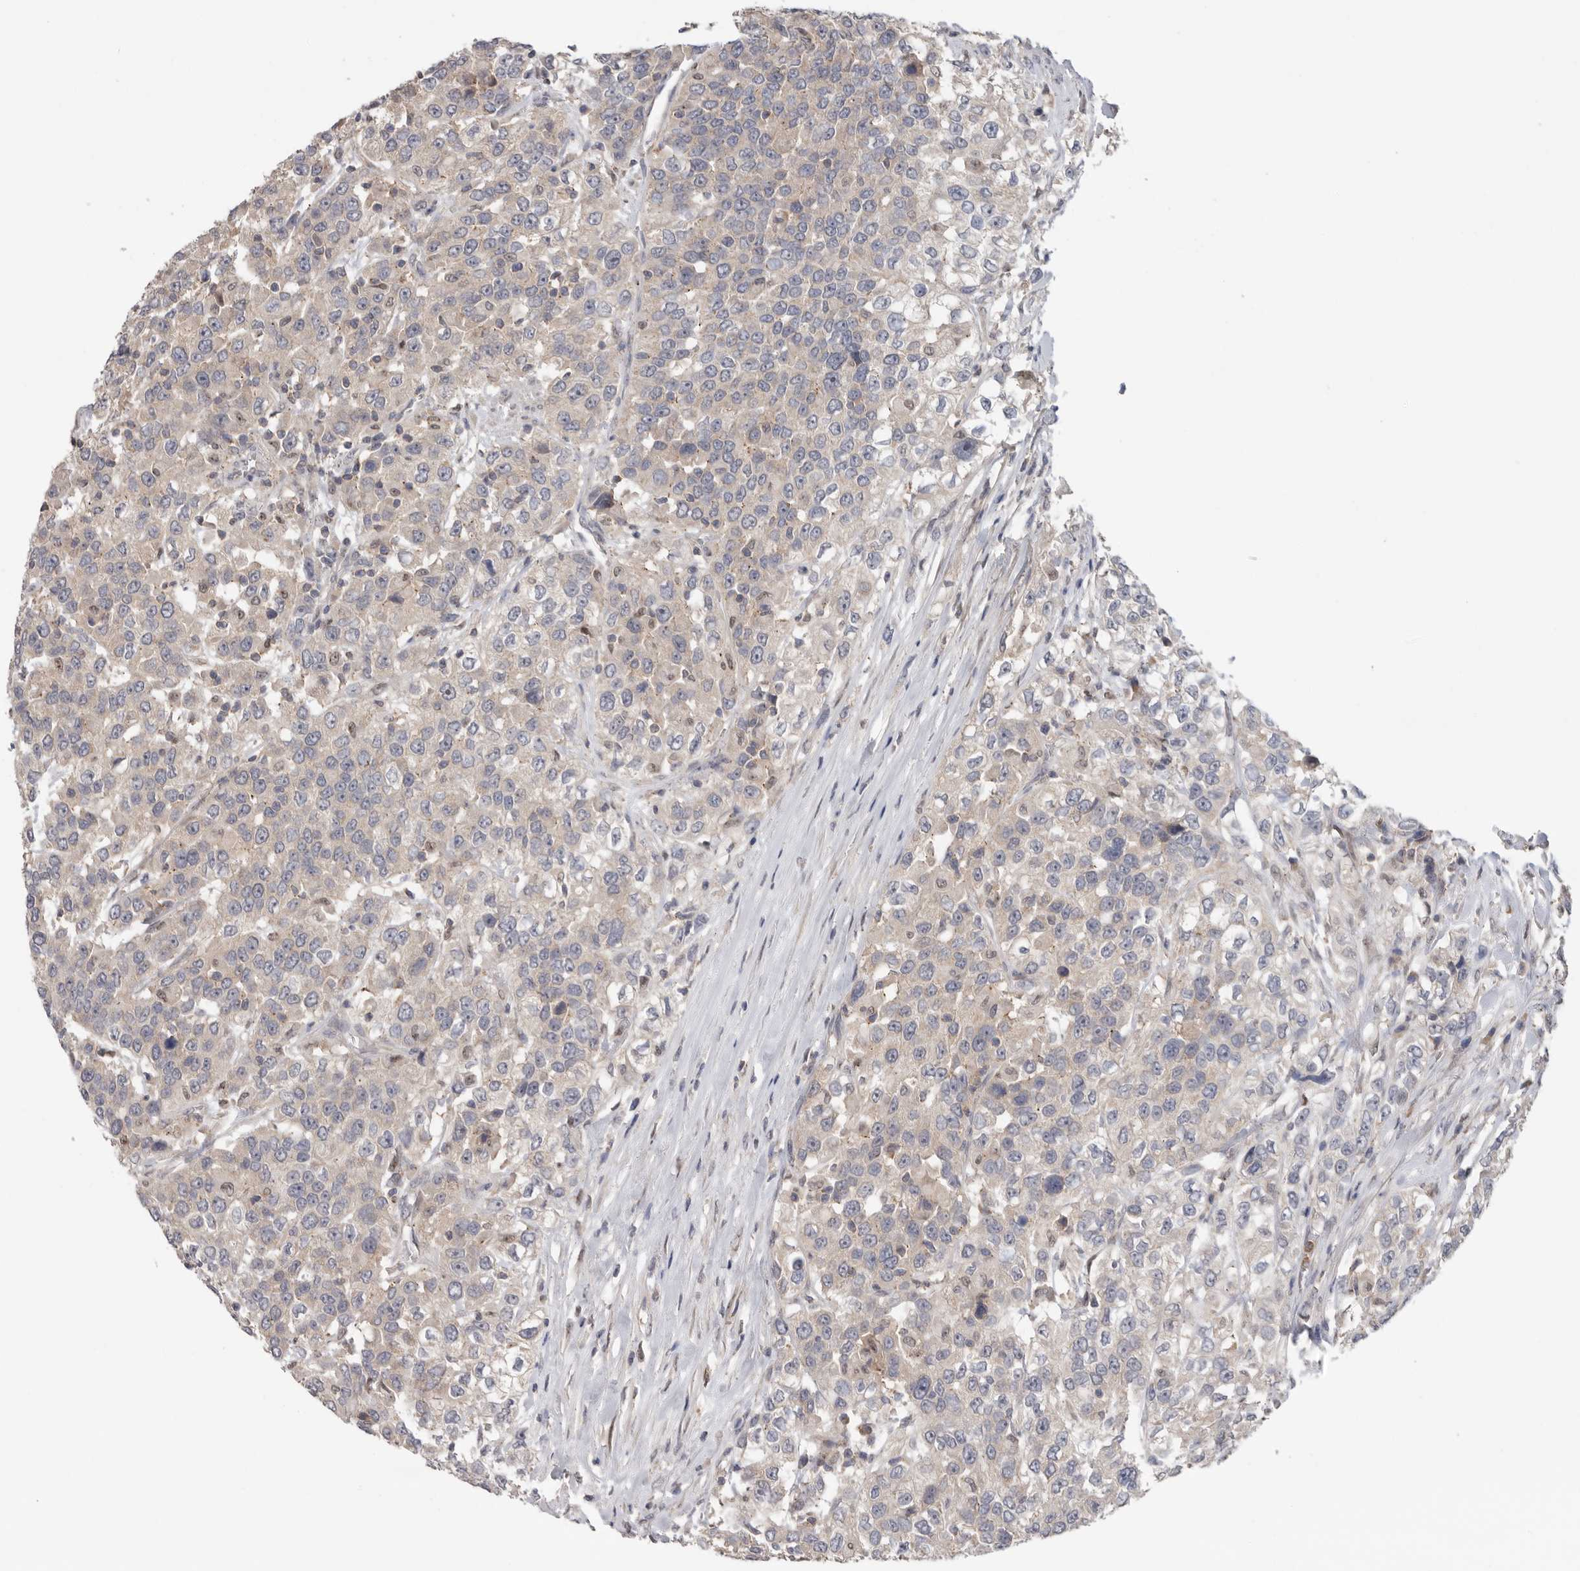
{"staining": {"intensity": "weak", "quantity": "<25%", "location": "cytoplasmic/membranous"}, "tissue": "urothelial cancer", "cell_type": "Tumor cells", "image_type": "cancer", "snomed": [{"axis": "morphology", "description": "Urothelial carcinoma, High grade"}, {"axis": "topography", "description": "Urinary bladder"}], "caption": "The image shows no significant expression in tumor cells of urothelial cancer.", "gene": "KLK5", "patient": {"sex": "female", "age": 80}}